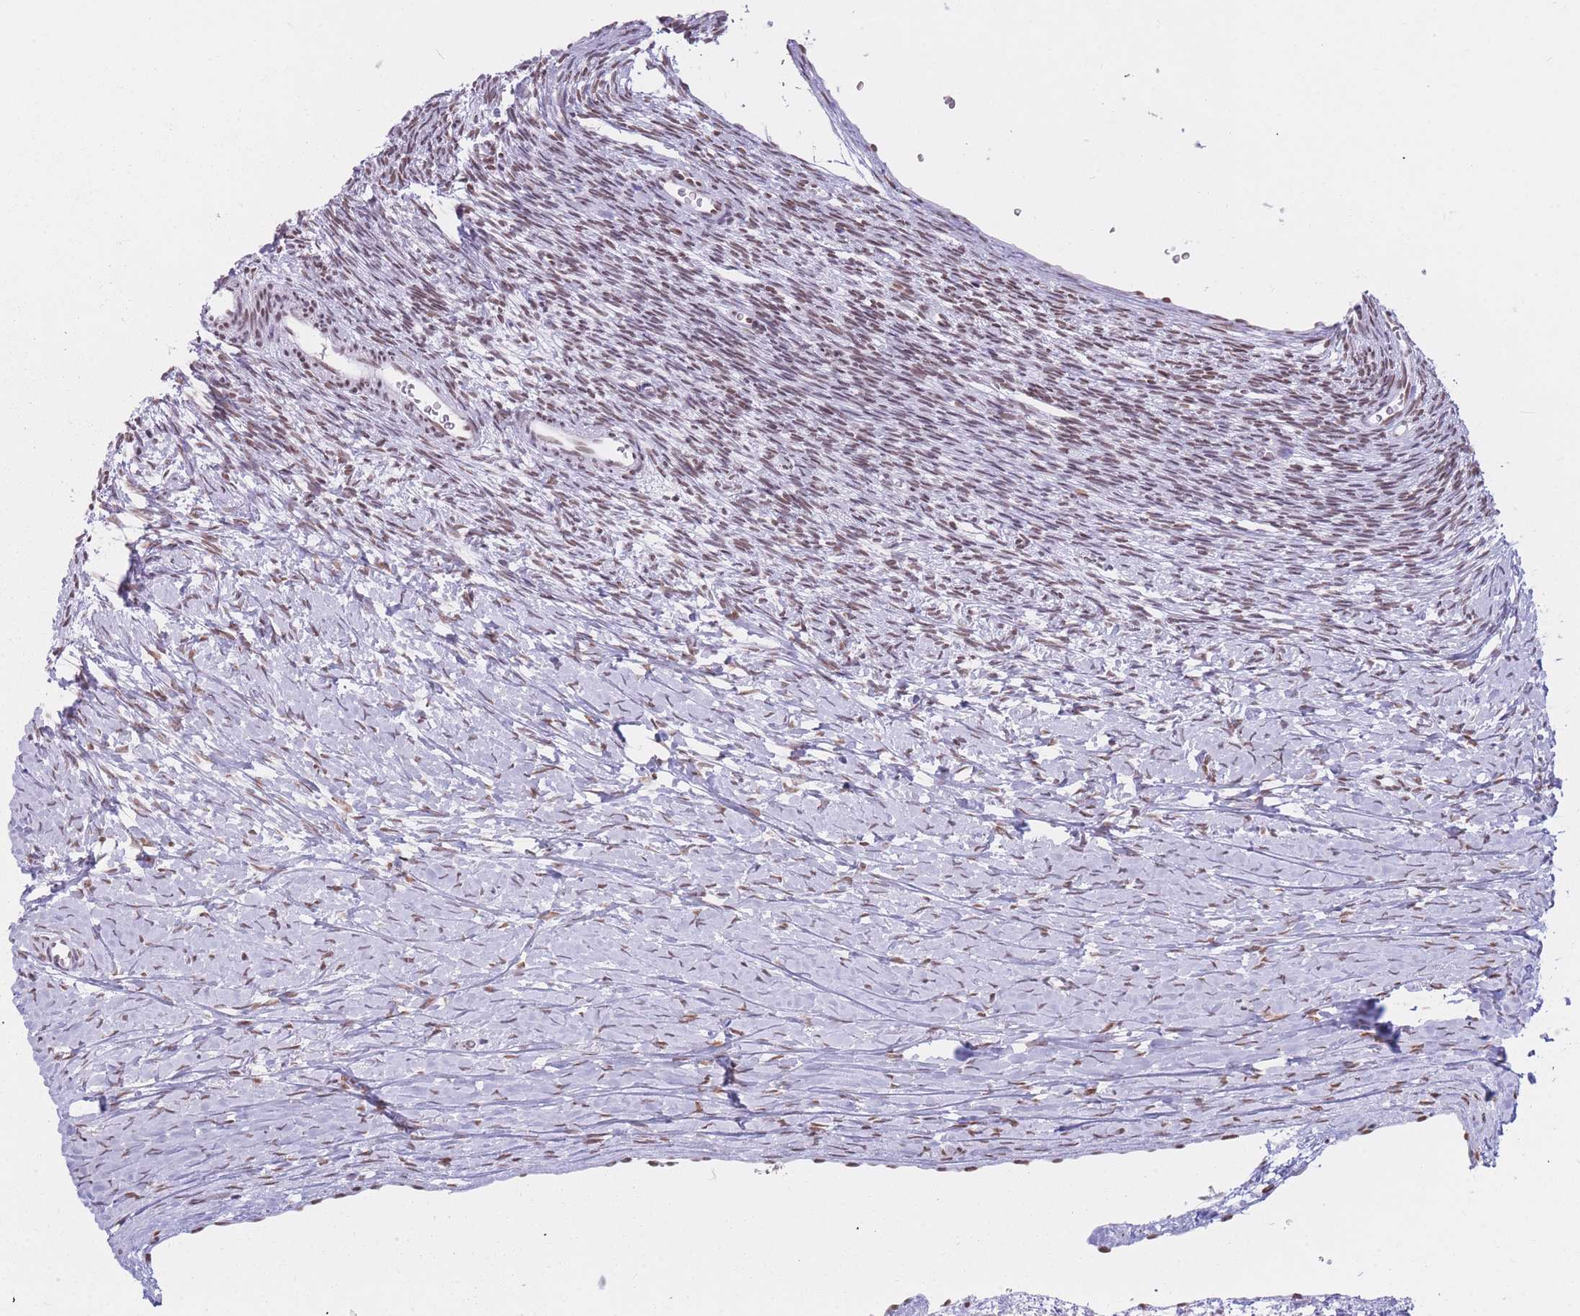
{"staining": {"intensity": "moderate", "quantity": "25%-75%", "location": "nuclear"}, "tissue": "ovary", "cell_type": "Ovarian stroma cells", "image_type": "normal", "snomed": [{"axis": "morphology", "description": "Normal tissue, NOS"}, {"axis": "topography", "description": "Ovary"}], "caption": "Ovary stained with DAB IHC demonstrates medium levels of moderate nuclear staining in approximately 25%-75% of ovarian stroma cells.", "gene": "HNRNPUL1", "patient": {"sex": "female", "age": 39}}